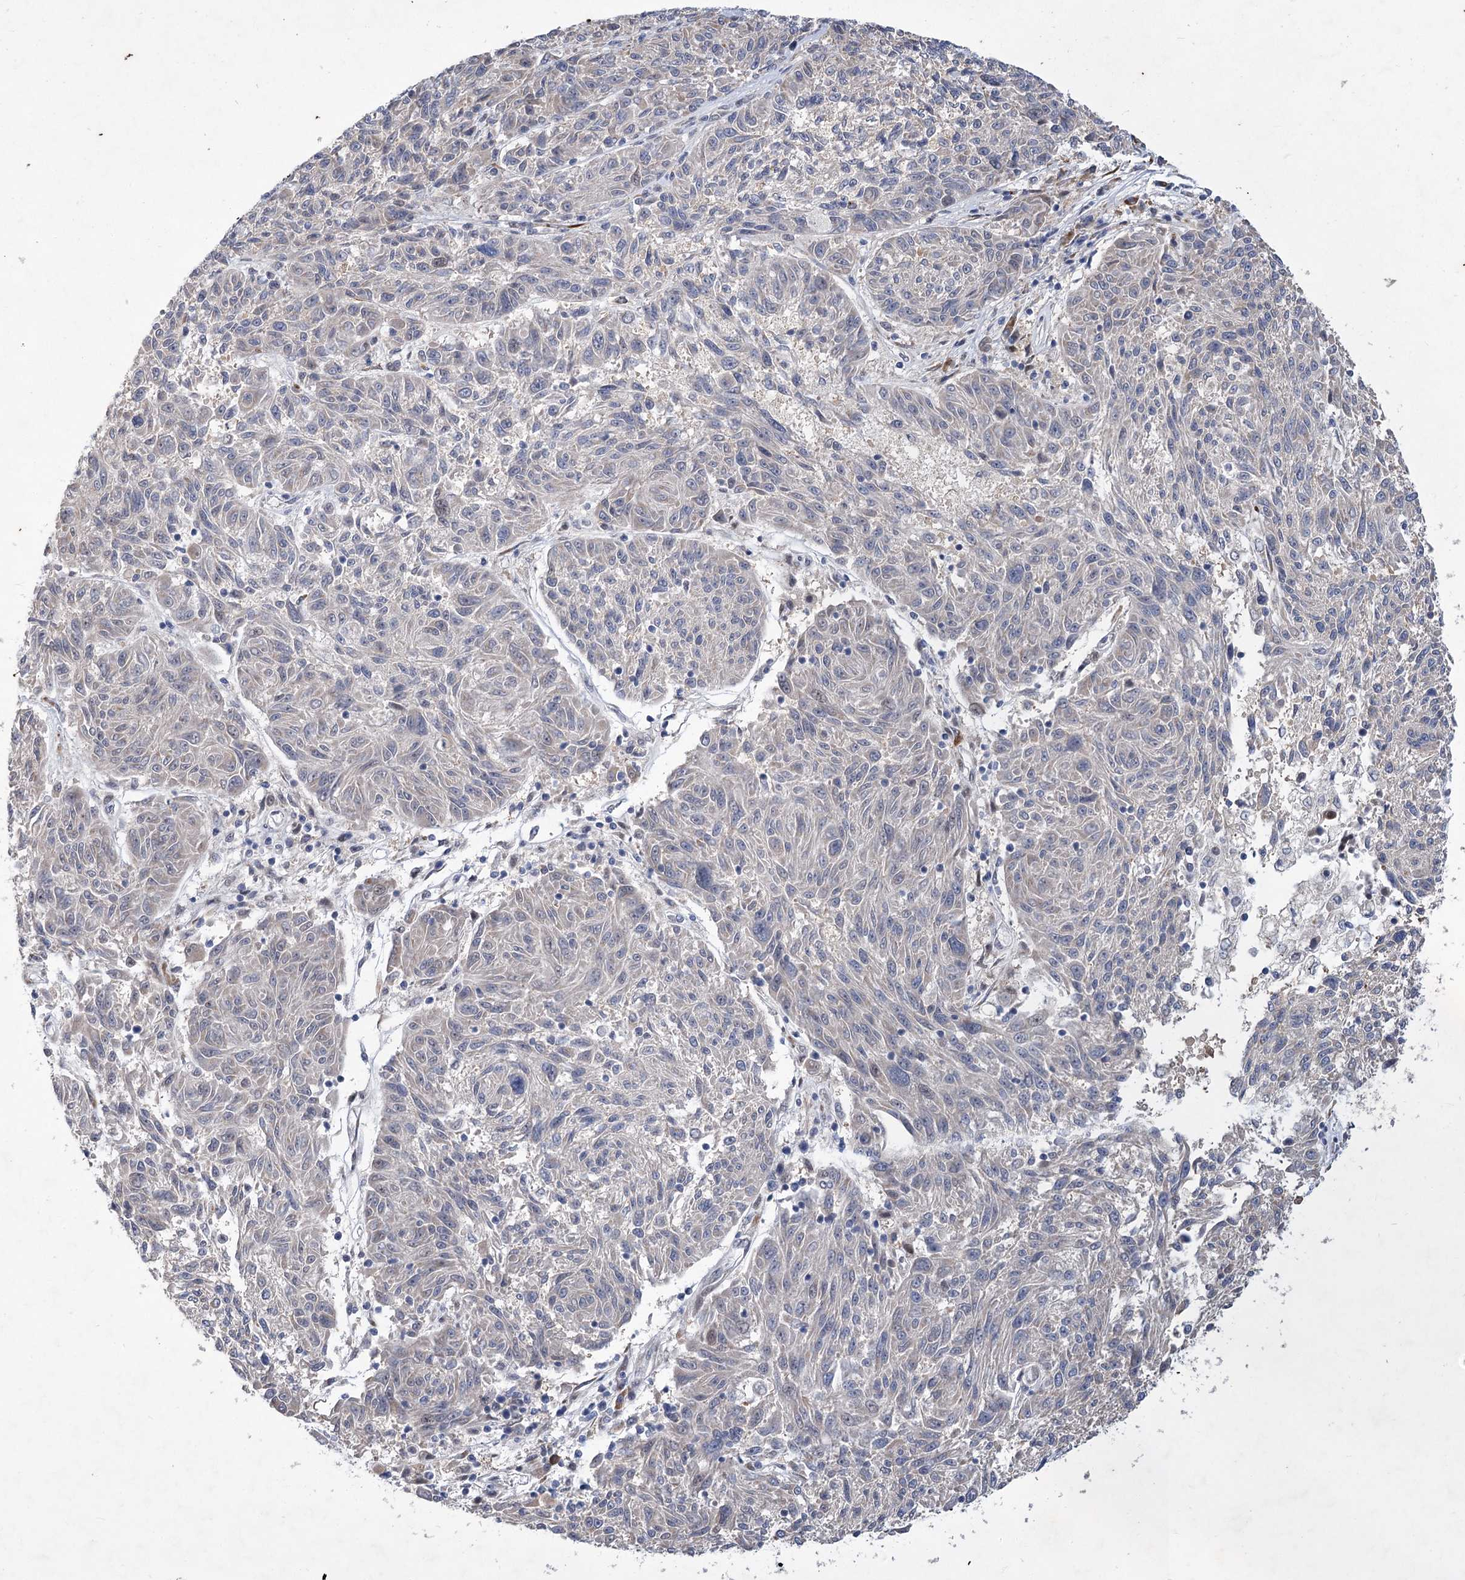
{"staining": {"intensity": "negative", "quantity": "none", "location": "none"}, "tissue": "melanoma", "cell_type": "Tumor cells", "image_type": "cancer", "snomed": [{"axis": "morphology", "description": "Malignant melanoma, NOS"}, {"axis": "topography", "description": "Skin"}], "caption": "This is an immunohistochemistry (IHC) histopathology image of melanoma. There is no expression in tumor cells.", "gene": "GCNT4", "patient": {"sex": "male", "age": 53}}